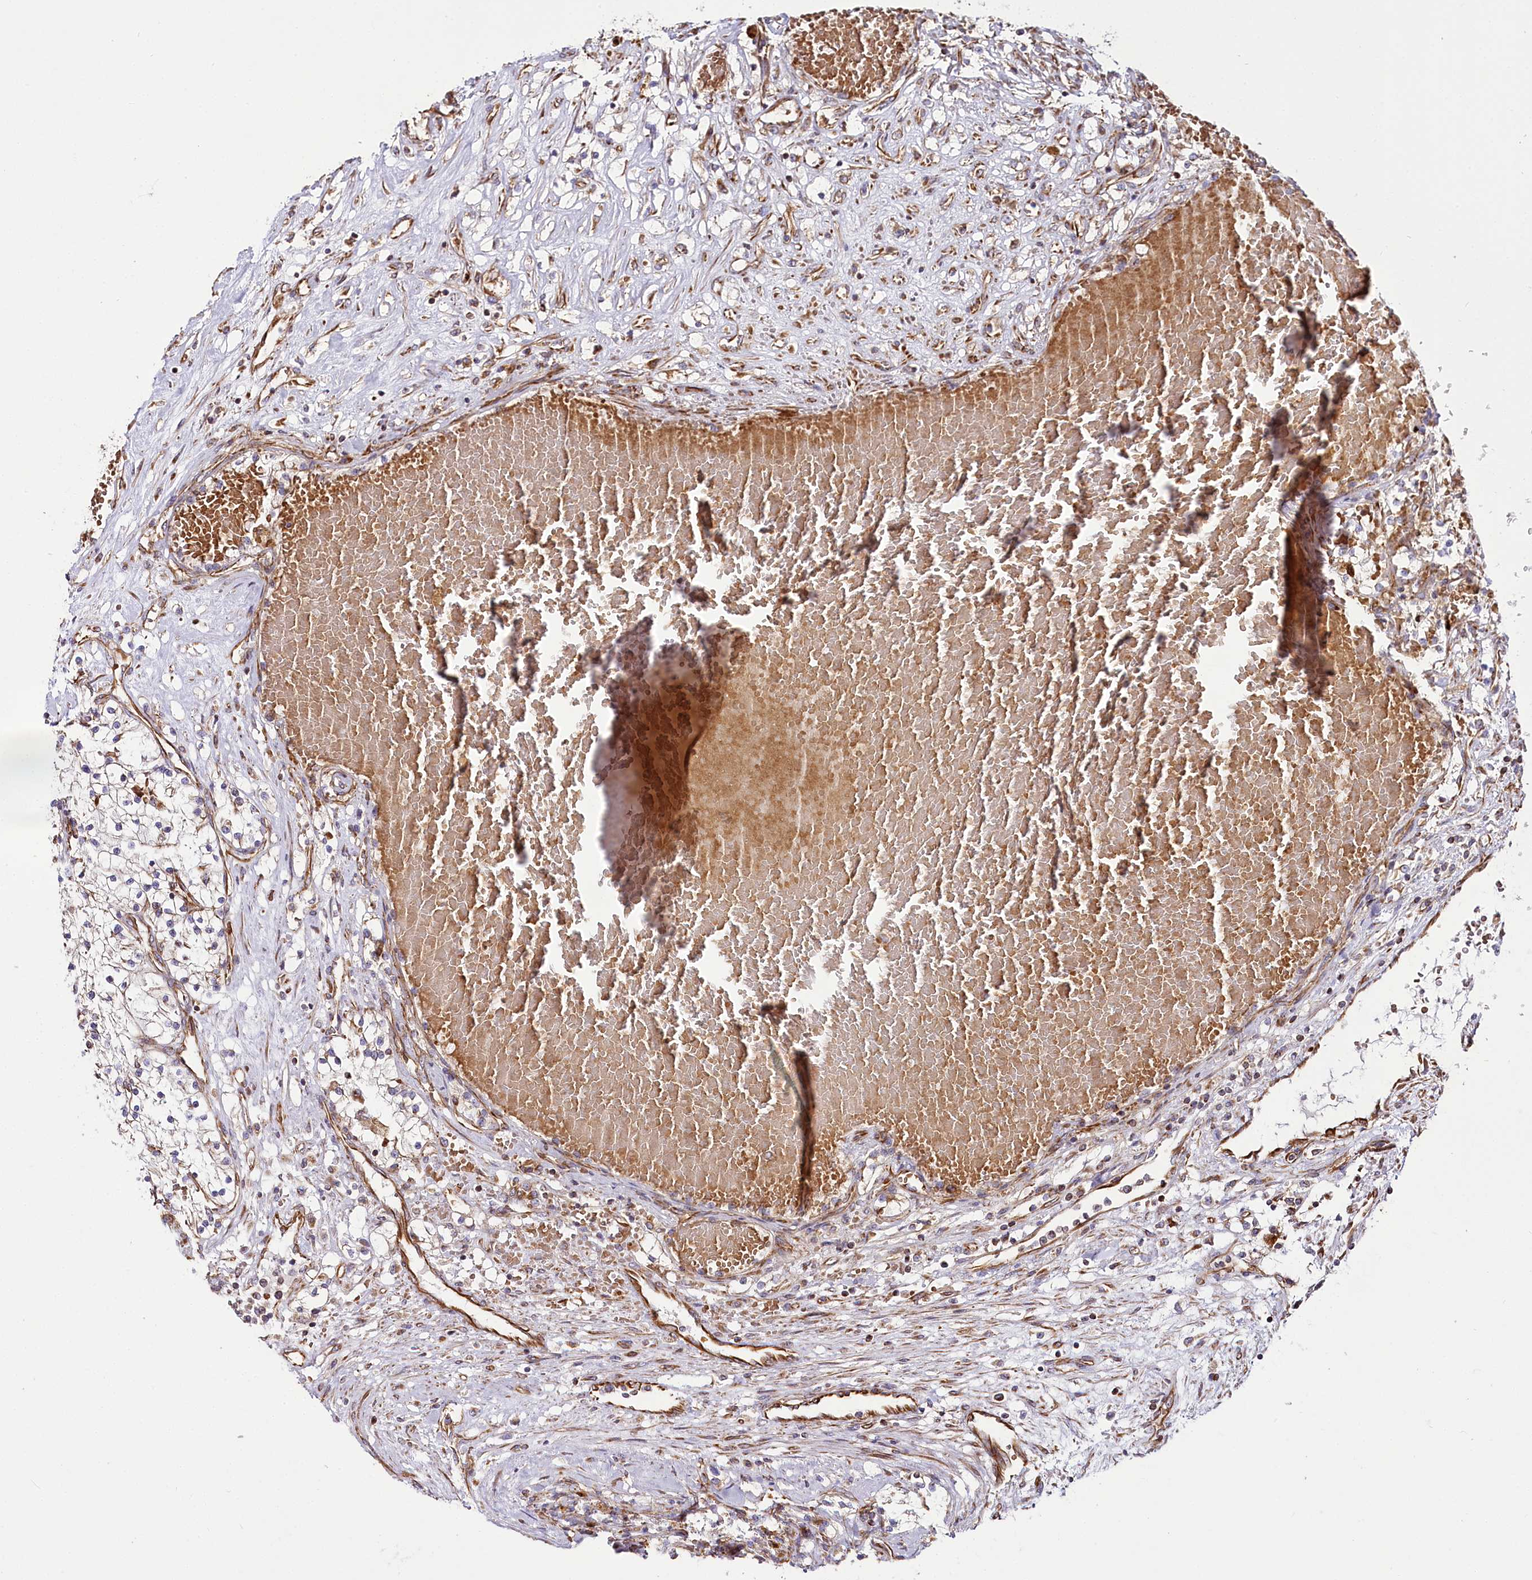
{"staining": {"intensity": "weak", "quantity": "<25%", "location": "cytoplasmic/membranous"}, "tissue": "renal cancer", "cell_type": "Tumor cells", "image_type": "cancer", "snomed": [{"axis": "morphology", "description": "Normal tissue, NOS"}, {"axis": "morphology", "description": "Adenocarcinoma, NOS"}, {"axis": "topography", "description": "Kidney"}], "caption": "Renal cancer (adenocarcinoma) stained for a protein using immunohistochemistry (IHC) demonstrates no expression tumor cells.", "gene": "THUMPD3", "patient": {"sex": "male", "age": 68}}